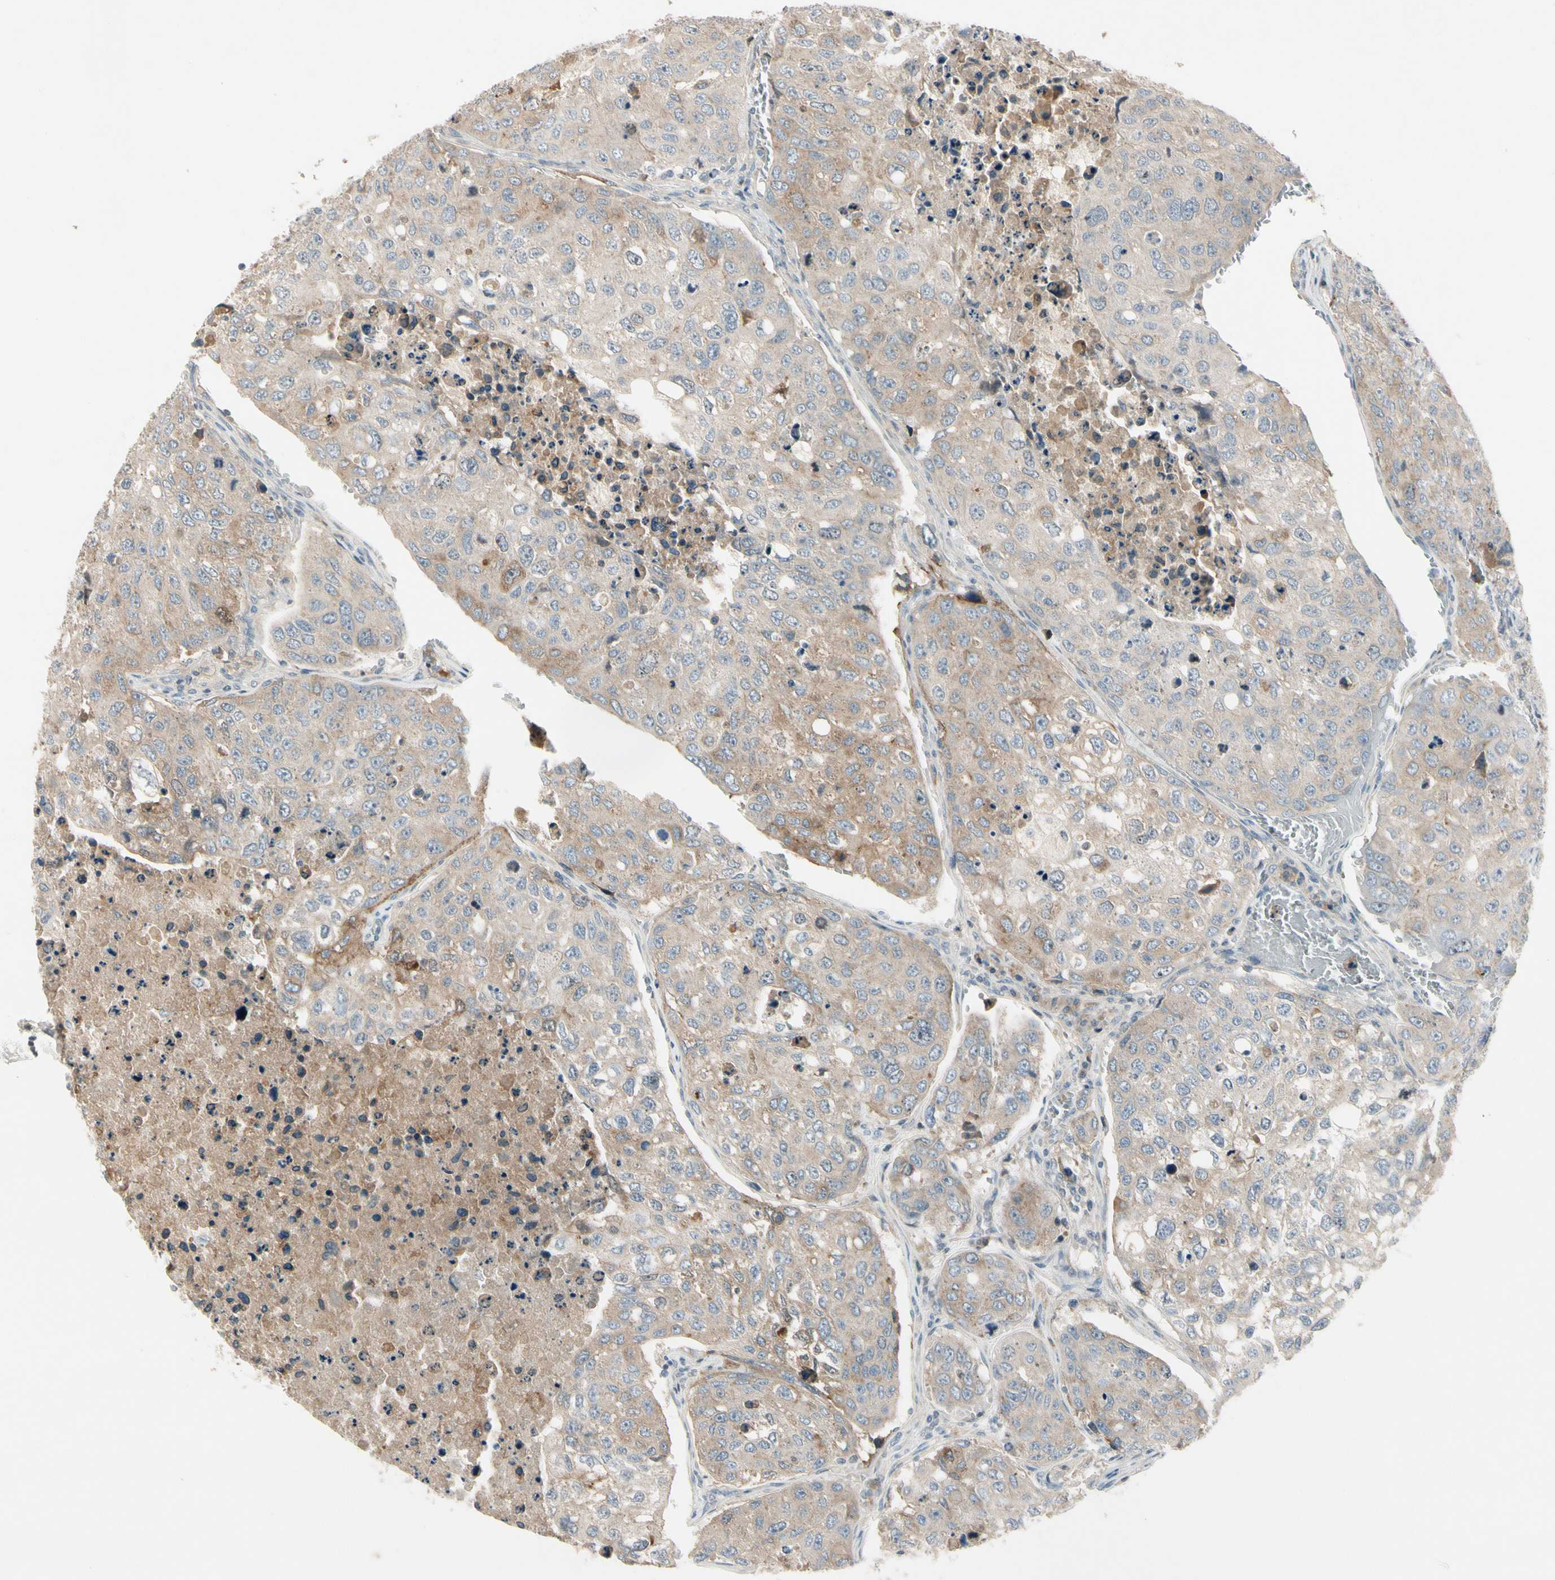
{"staining": {"intensity": "weak", "quantity": ">75%", "location": "cytoplasmic/membranous"}, "tissue": "urothelial cancer", "cell_type": "Tumor cells", "image_type": "cancer", "snomed": [{"axis": "morphology", "description": "Urothelial carcinoma, High grade"}, {"axis": "topography", "description": "Lymph node"}, {"axis": "topography", "description": "Urinary bladder"}], "caption": "Weak cytoplasmic/membranous positivity is seen in approximately >75% of tumor cells in urothelial cancer.", "gene": "ICAM5", "patient": {"sex": "male", "age": 51}}